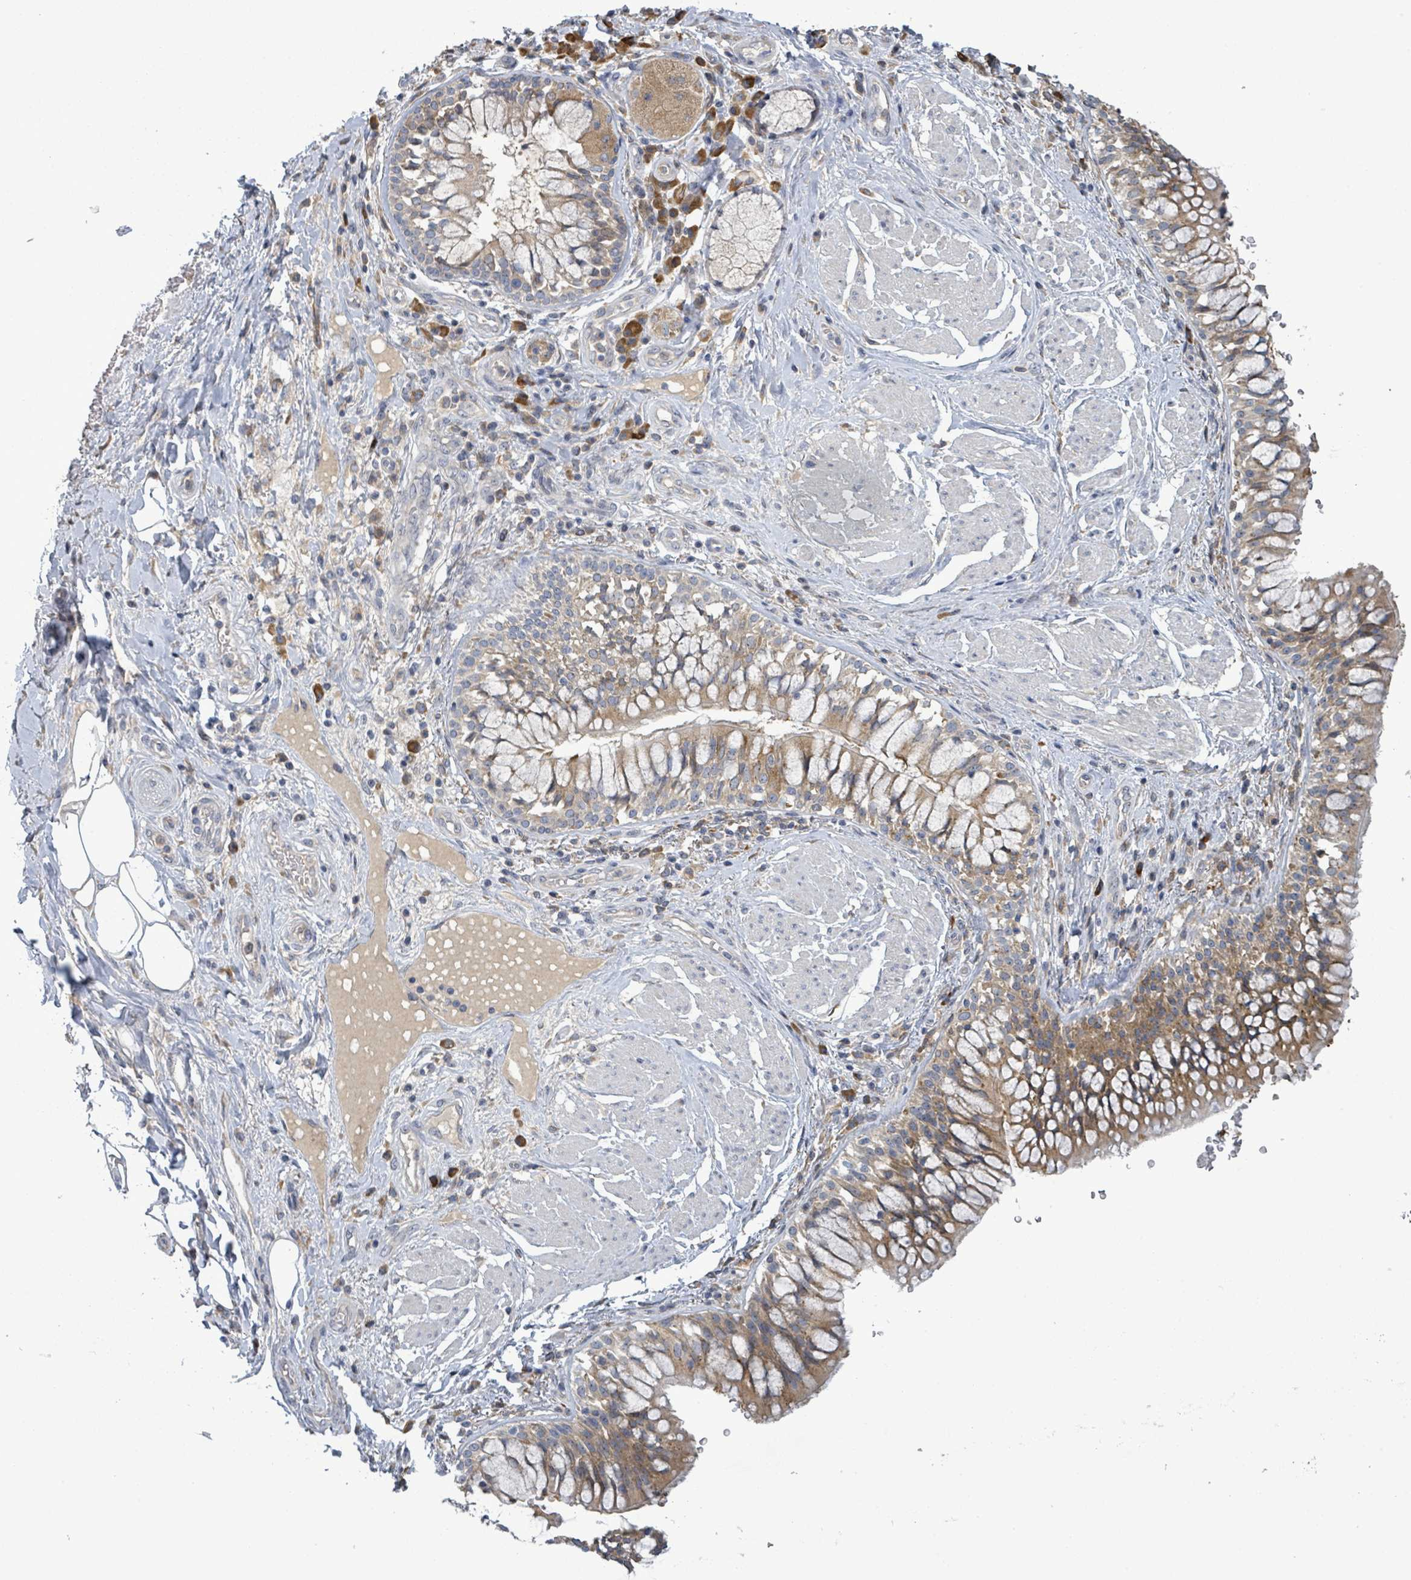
{"staining": {"intensity": "negative", "quantity": "none", "location": "none"}, "tissue": "adipose tissue", "cell_type": "Adipocytes", "image_type": "normal", "snomed": [{"axis": "morphology", "description": "Normal tissue, NOS"}, {"axis": "morphology", "description": "Squamous cell carcinoma, NOS"}, {"axis": "topography", "description": "Bronchus"}, {"axis": "topography", "description": "Lung"}], "caption": "High power microscopy micrograph of an immunohistochemistry micrograph of benign adipose tissue, revealing no significant positivity in adipocytes.", "gene": "ATP13A1", "patient": {"sex": "male", "age": 64}}